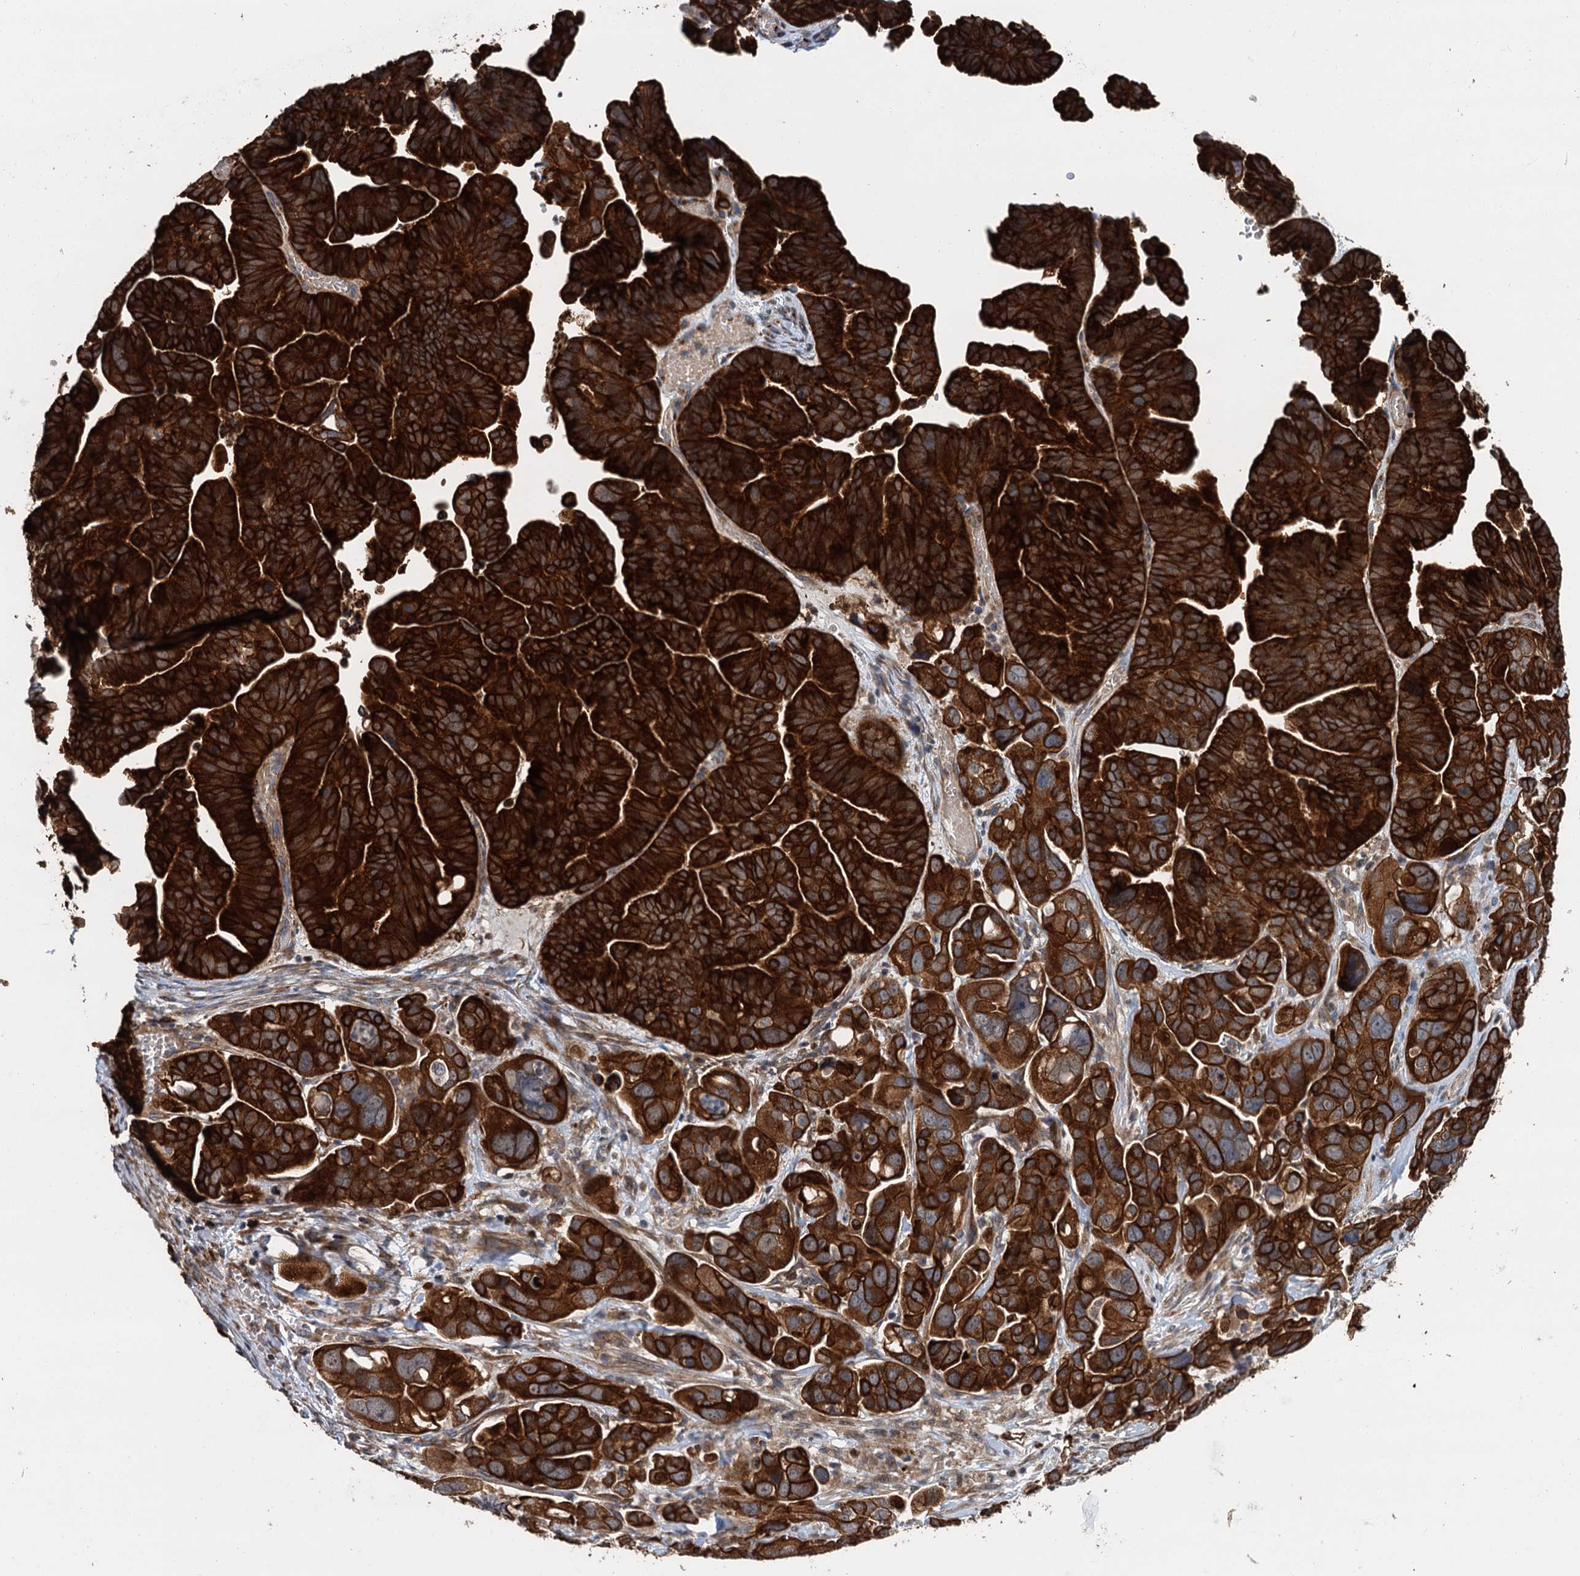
{"staining": {"intensity": "strong", "quantity": ">75%", "location": "cytoplasmic/membranous"}, "tissue": "ovarian cancer", "cell_type": "Tumor cells", "image_type": "cancer", "snomed": [{"axis": "morphology", "description": "Cystadenocarcinoma, serous, NOS"}, {"axis": "topography", "description": "Ovary"}], "caption": "Tumor cells show high levels of strong cytoplasmic/membranous expression in approximately >75% of cells in ovarian serous cystadenocarcinoma.", "gene": "LRRK2", "patient": {"sex": "female", "age": 56}}